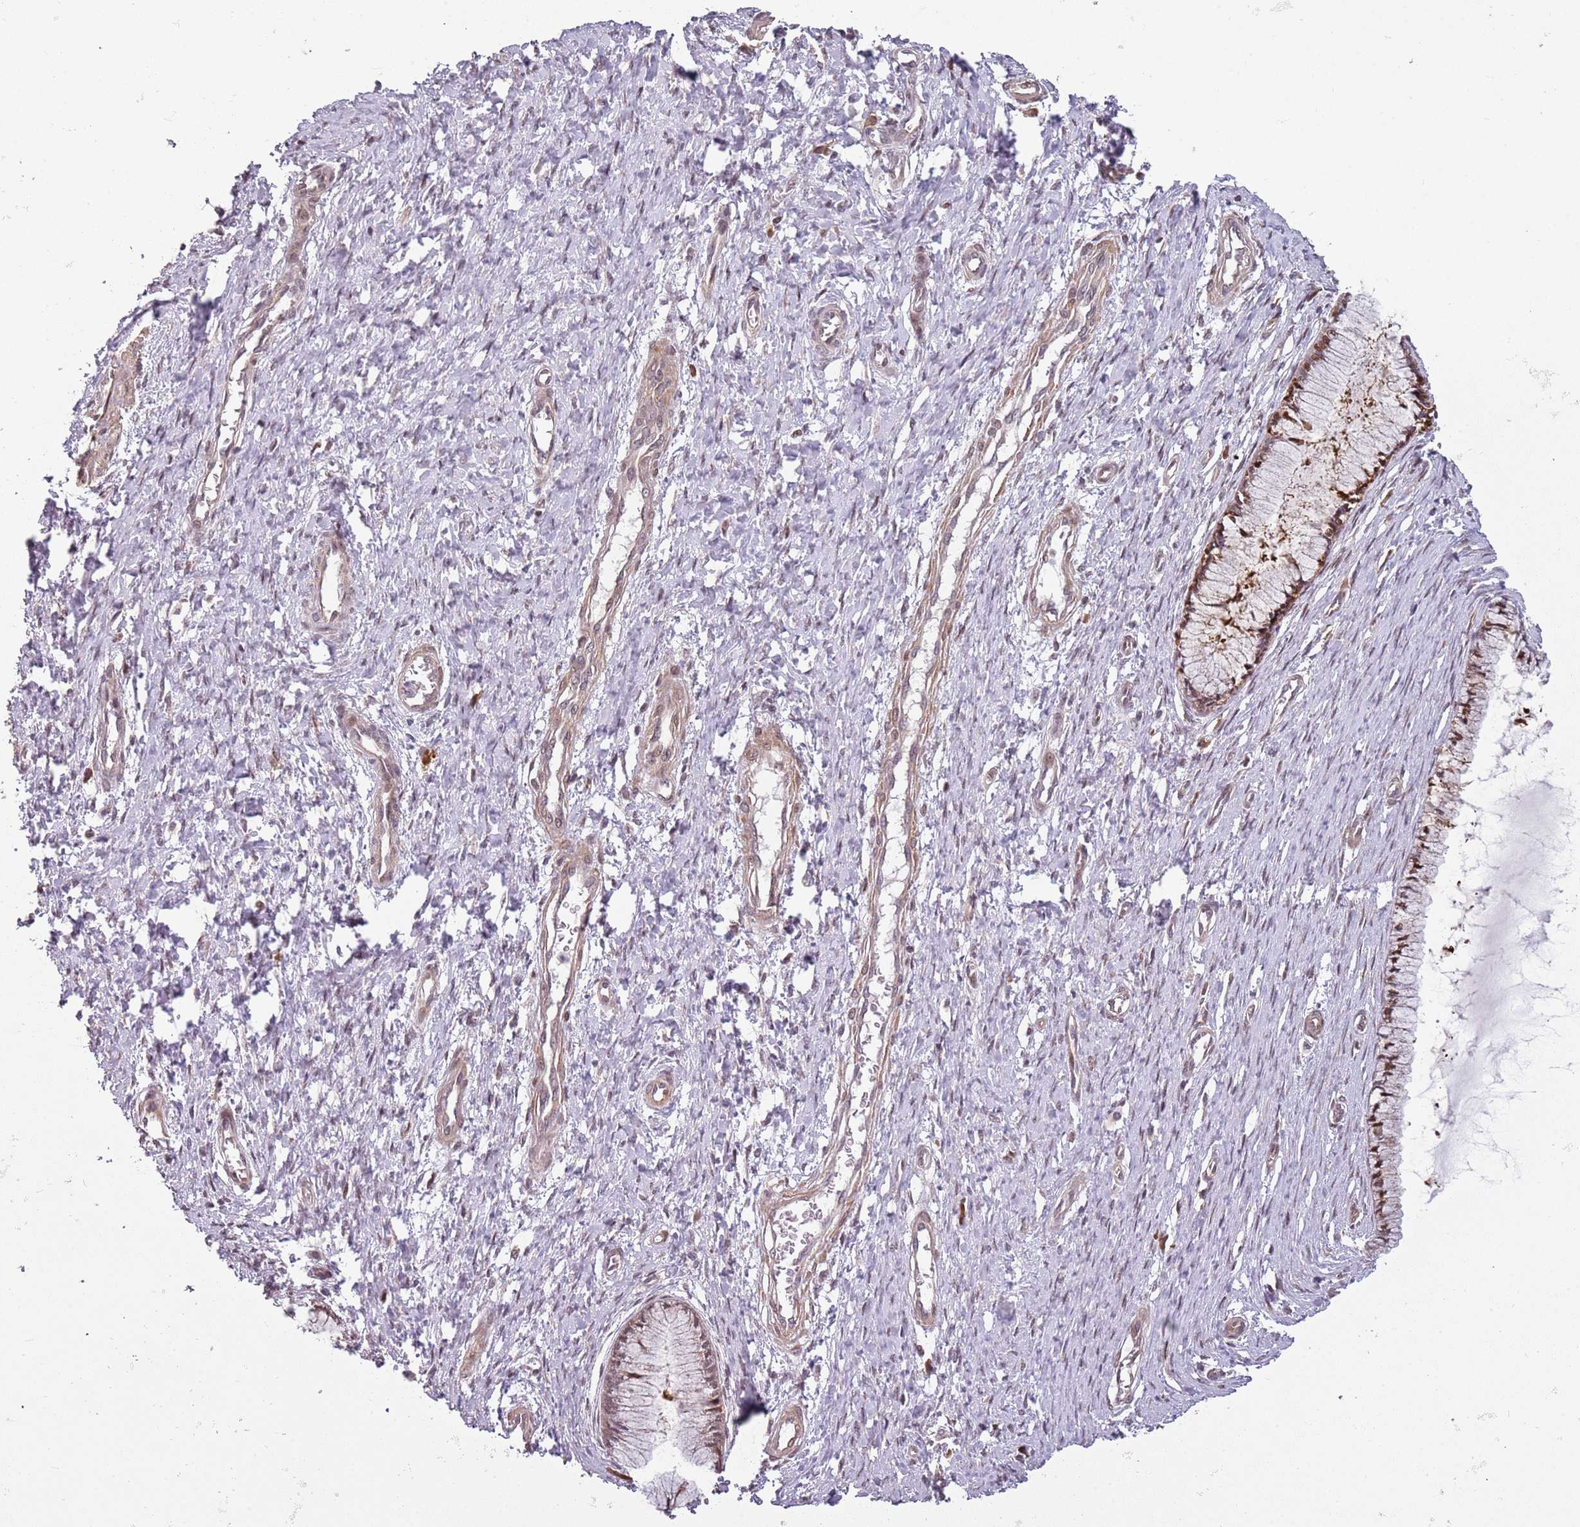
{"staining": {"intensity": "moderate", "quantity": ">75%", "location": "cytoplasmic/membranous,nuclear"}, "tissue": "cervix", "cell_type": "Glandular cells", "image_type": "normal", "snomed": [{"axis": "morphology", "description": "Normal tissue, NOS"}, {"axis": "topography", "description": "Cervix"}], "caption": "A high-resolution image shows IHC staining of unremarkable cervix, which reveals moderate cytoplasmic/membranous,nuclear expression in approximately >75% of glandular cells.", "gene": "CHURC1", "patient": {"sex": "female", "age": 55}}